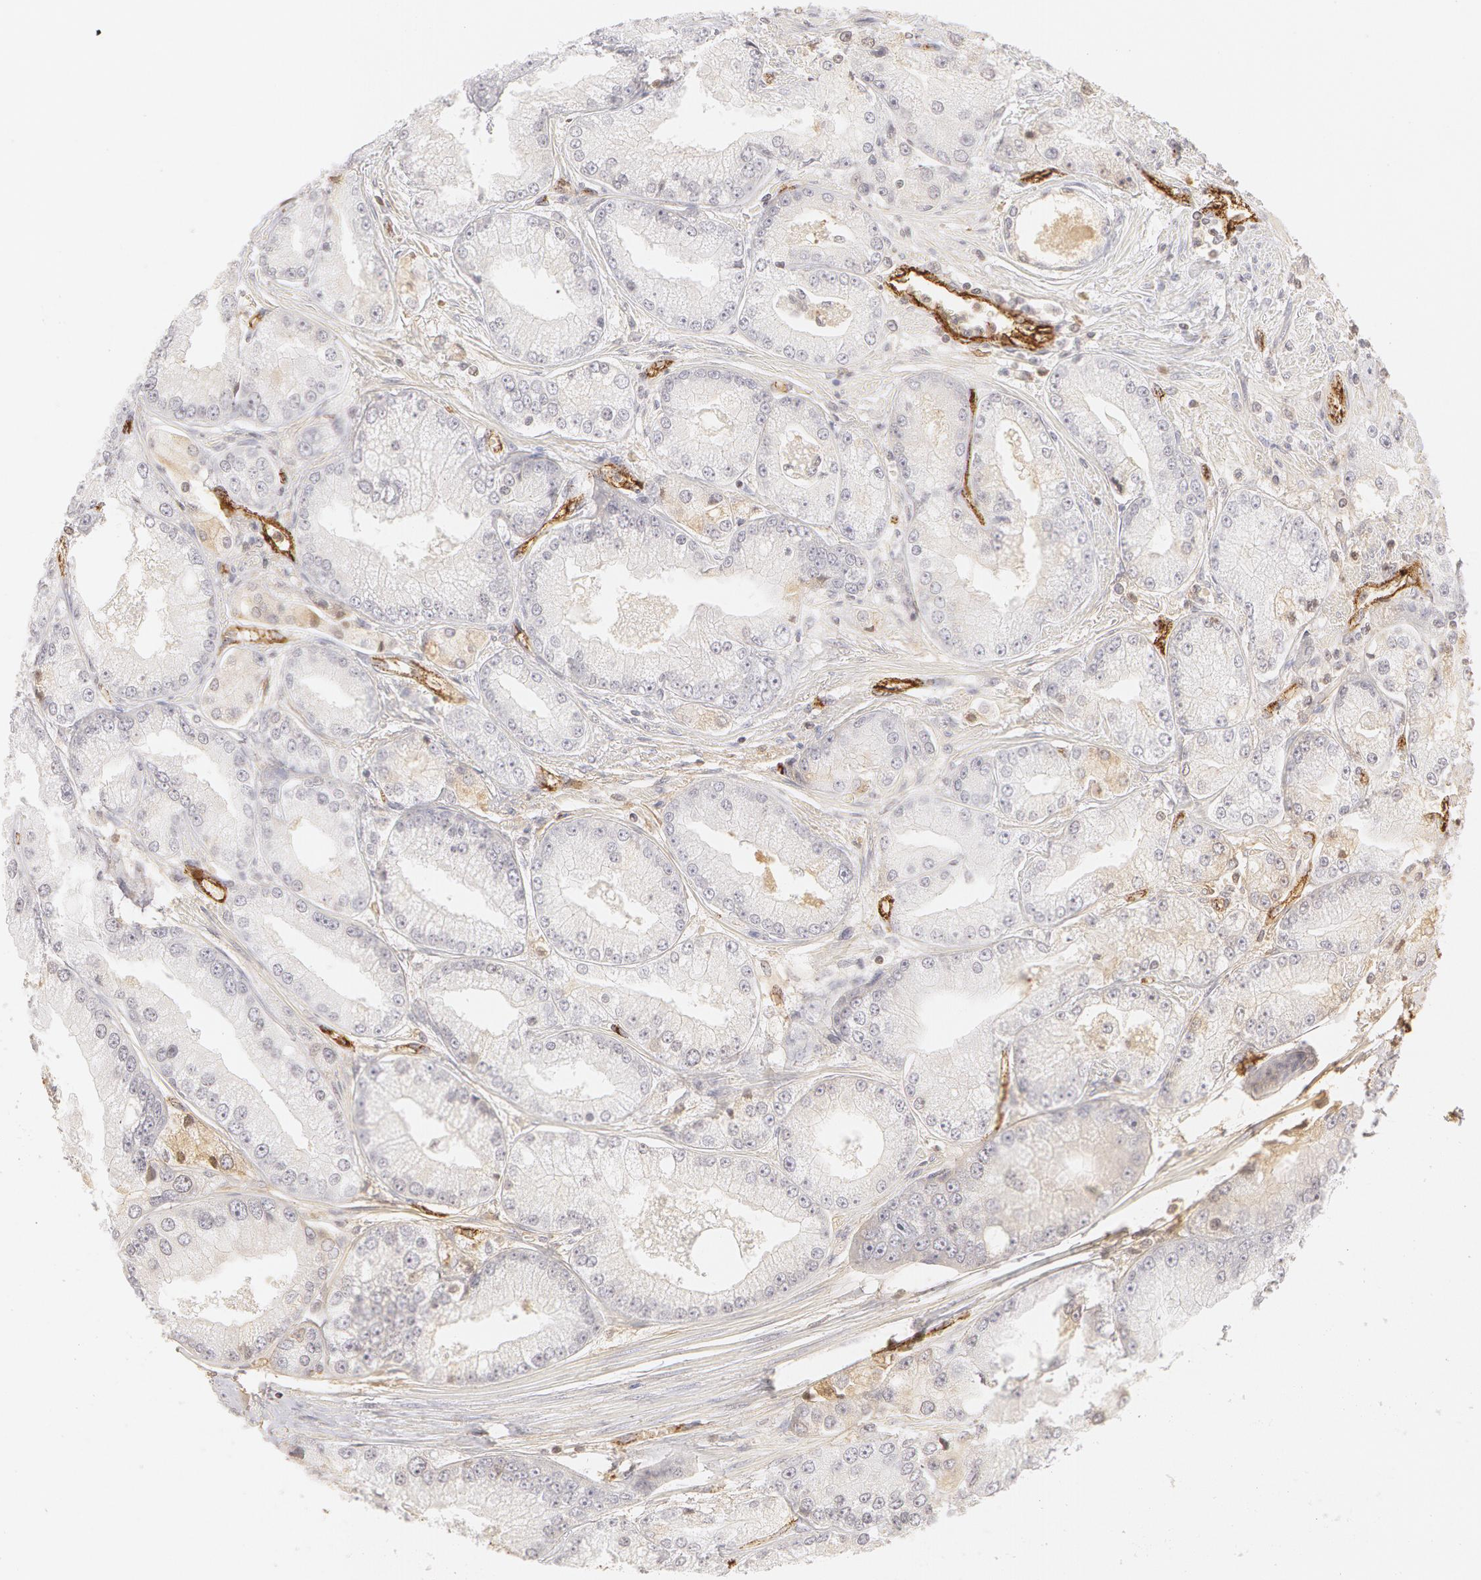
{"staining": {"intensity": "negative", "quantity": "none", "location": "none"}, "tissue": "prostate cancer", "cell_type": "Tumor cells", "image_type": "cancer", "snomed": [{"axis": "morphology", "description": "Adenocarcinoma, Medium grade"}, {"axis": "topography", "description": "Prostate"}], "caption": "IHC of adenocarcinoma (medium-grade) (prostate) demonstrates no expression in tumor cells.", "gene": "VWF", "patient": {"sex": "male", "age": 72}}